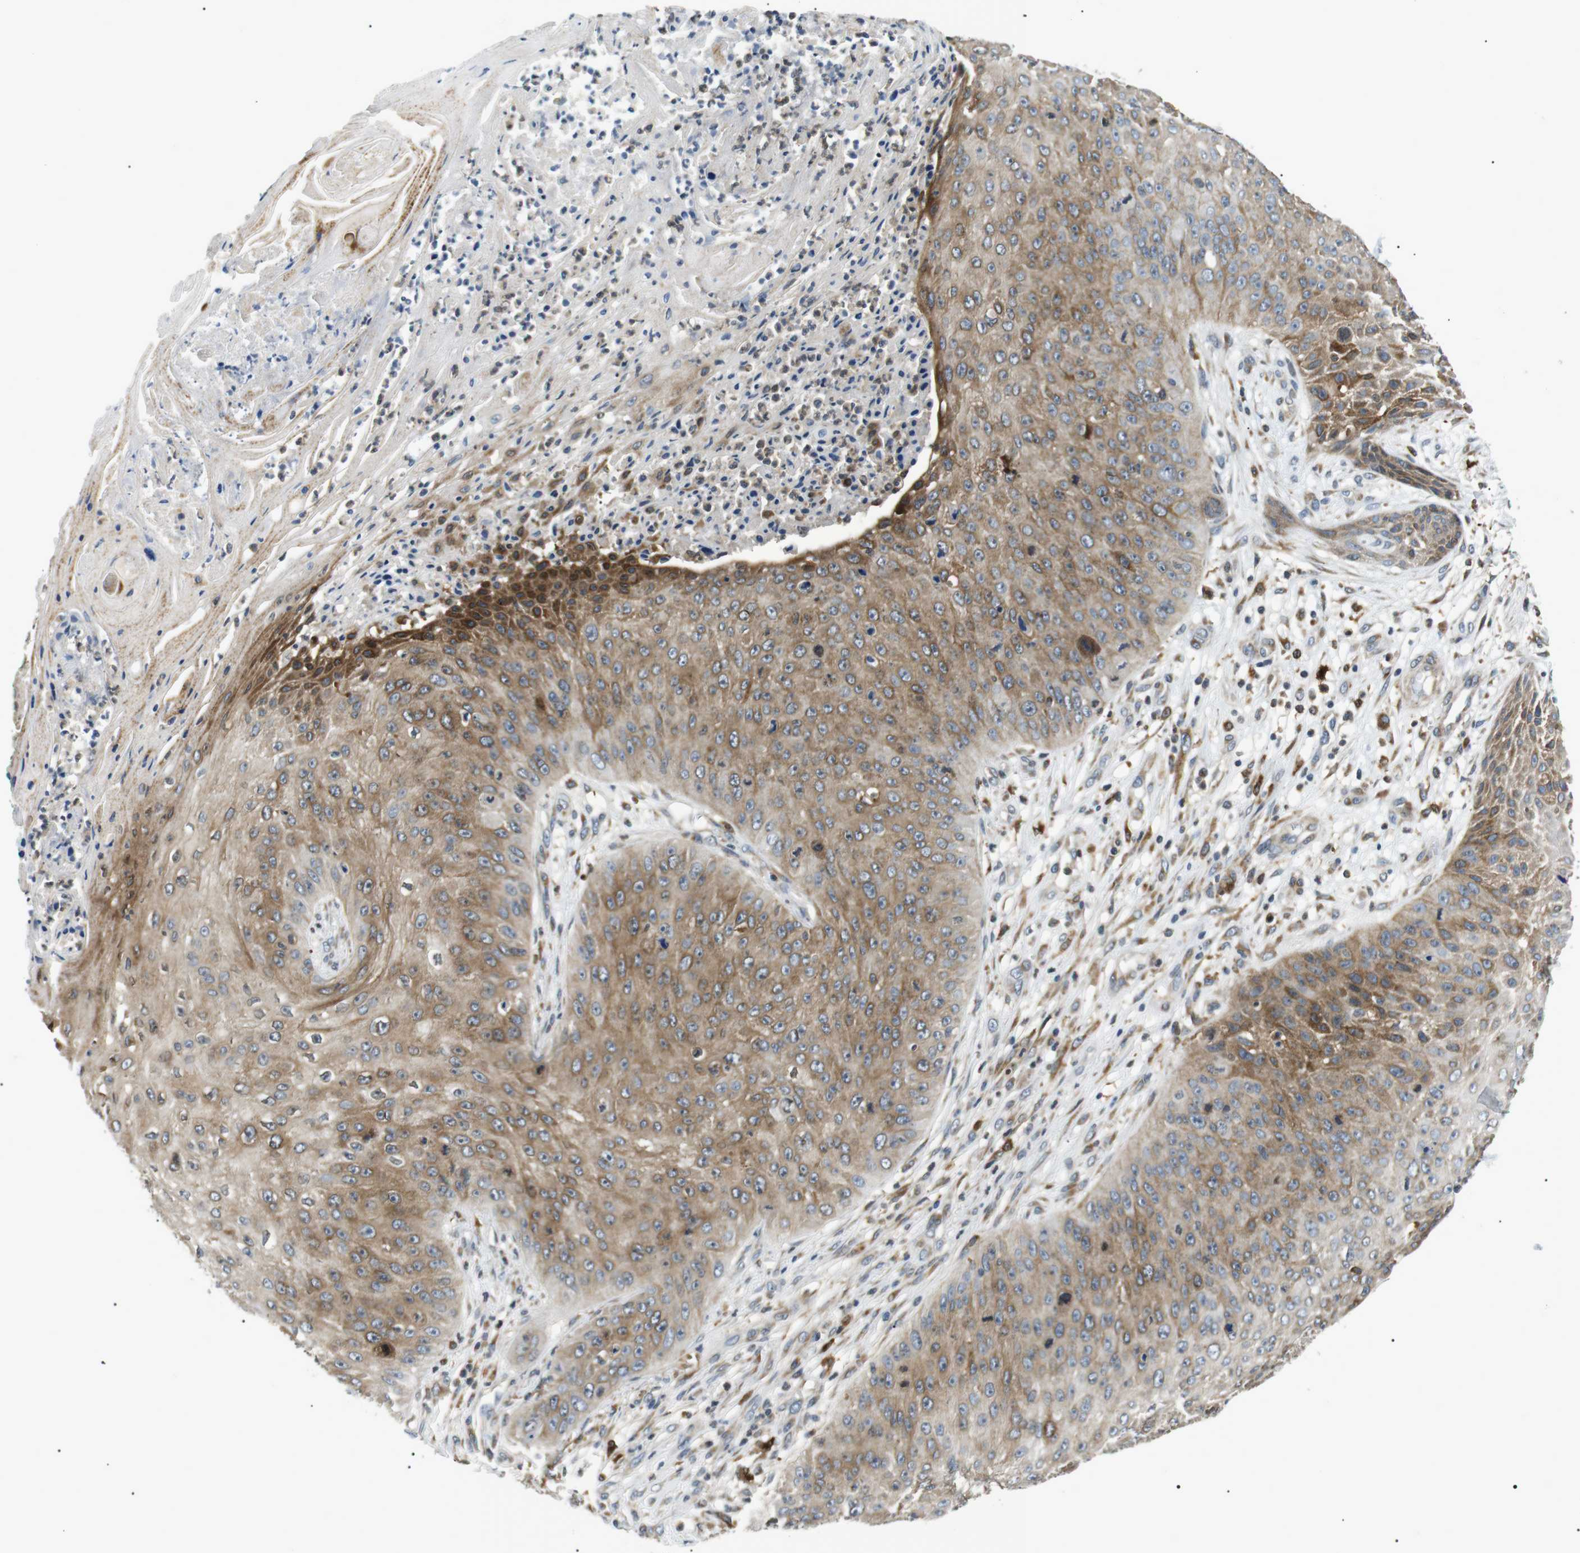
{"staining": {"intensity": "moderate", "quantity": ">75%", "location": "cytoplasmic/membranous"}, "tissue": "skin cancer", "cell_type": "Tumor cells", "image_type": "cancer", "snomed": [{"axis": "morphology", "description": "Squamous cell carcinoma, NOS"}, {"axis": "topography", "description": "Skin"}], "caption": "IHC (DAB (3,3'-diaminobenzidine)) staining of skin squamous cell carcinoma reveals moderate cytoplasmic/membranous protein staining in about >75% of tumor cells.", "gene": "RAB9A", "patient": {"sex": "female", "age": 80}}